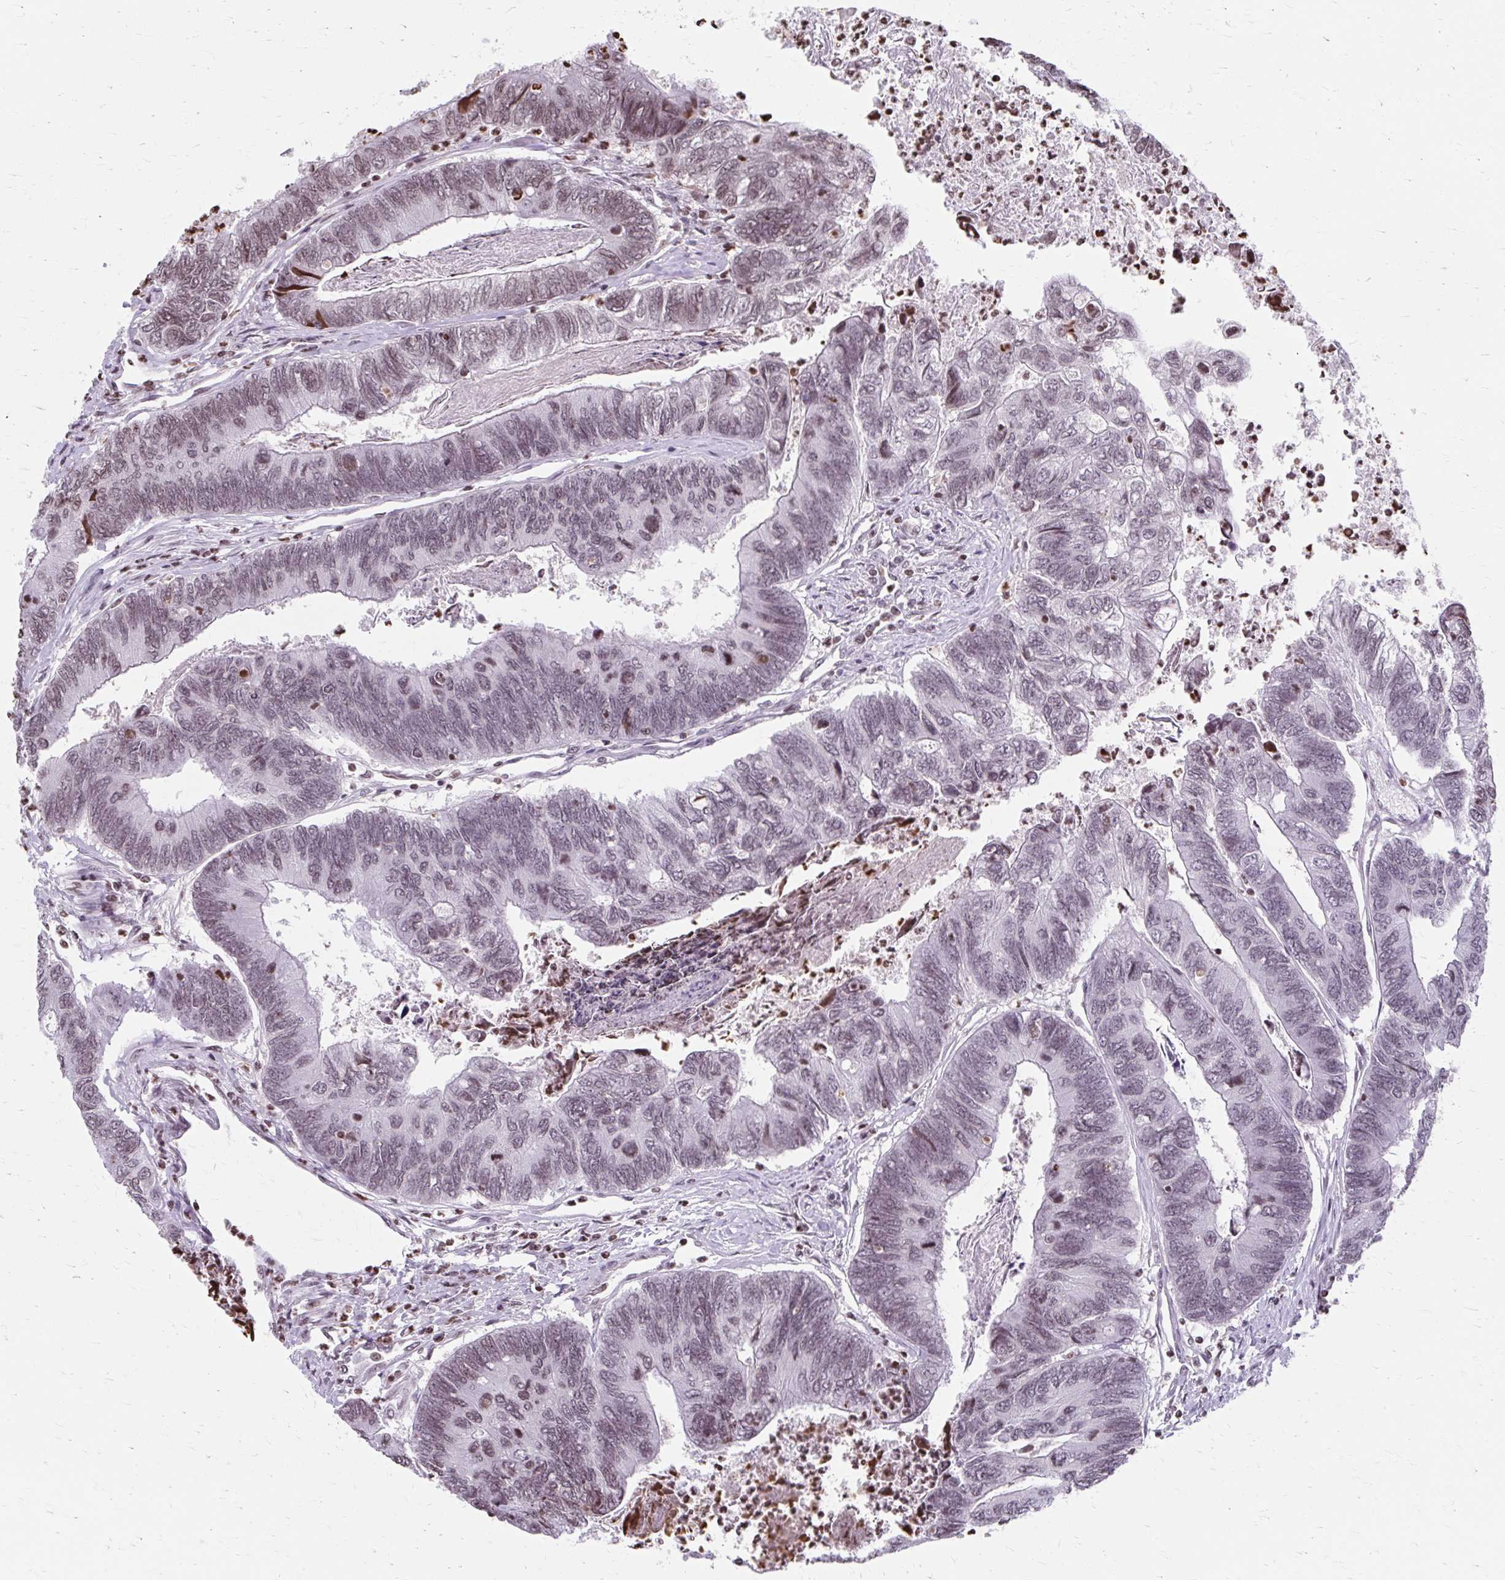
{"staining": {"intensity": "moderate", "quantity": "25%-75%", "location": "nuclear"}, "tissue": "colorectal cancer", "cell_type": "Tumor cells", "image_type": "cancer", "snomed": [{"axis": "morphology", "description": "Adenocarcinoma, NOS"}, {"axis": "topography", "description": "Colon"}], "caption": "A medium amount of moderate nuclear staining is identified in about 25%-75% of tumor cells in colorectal cancer tissue.", "gene": "ORC3", "patient": {"sex": "female", "age": 67}}